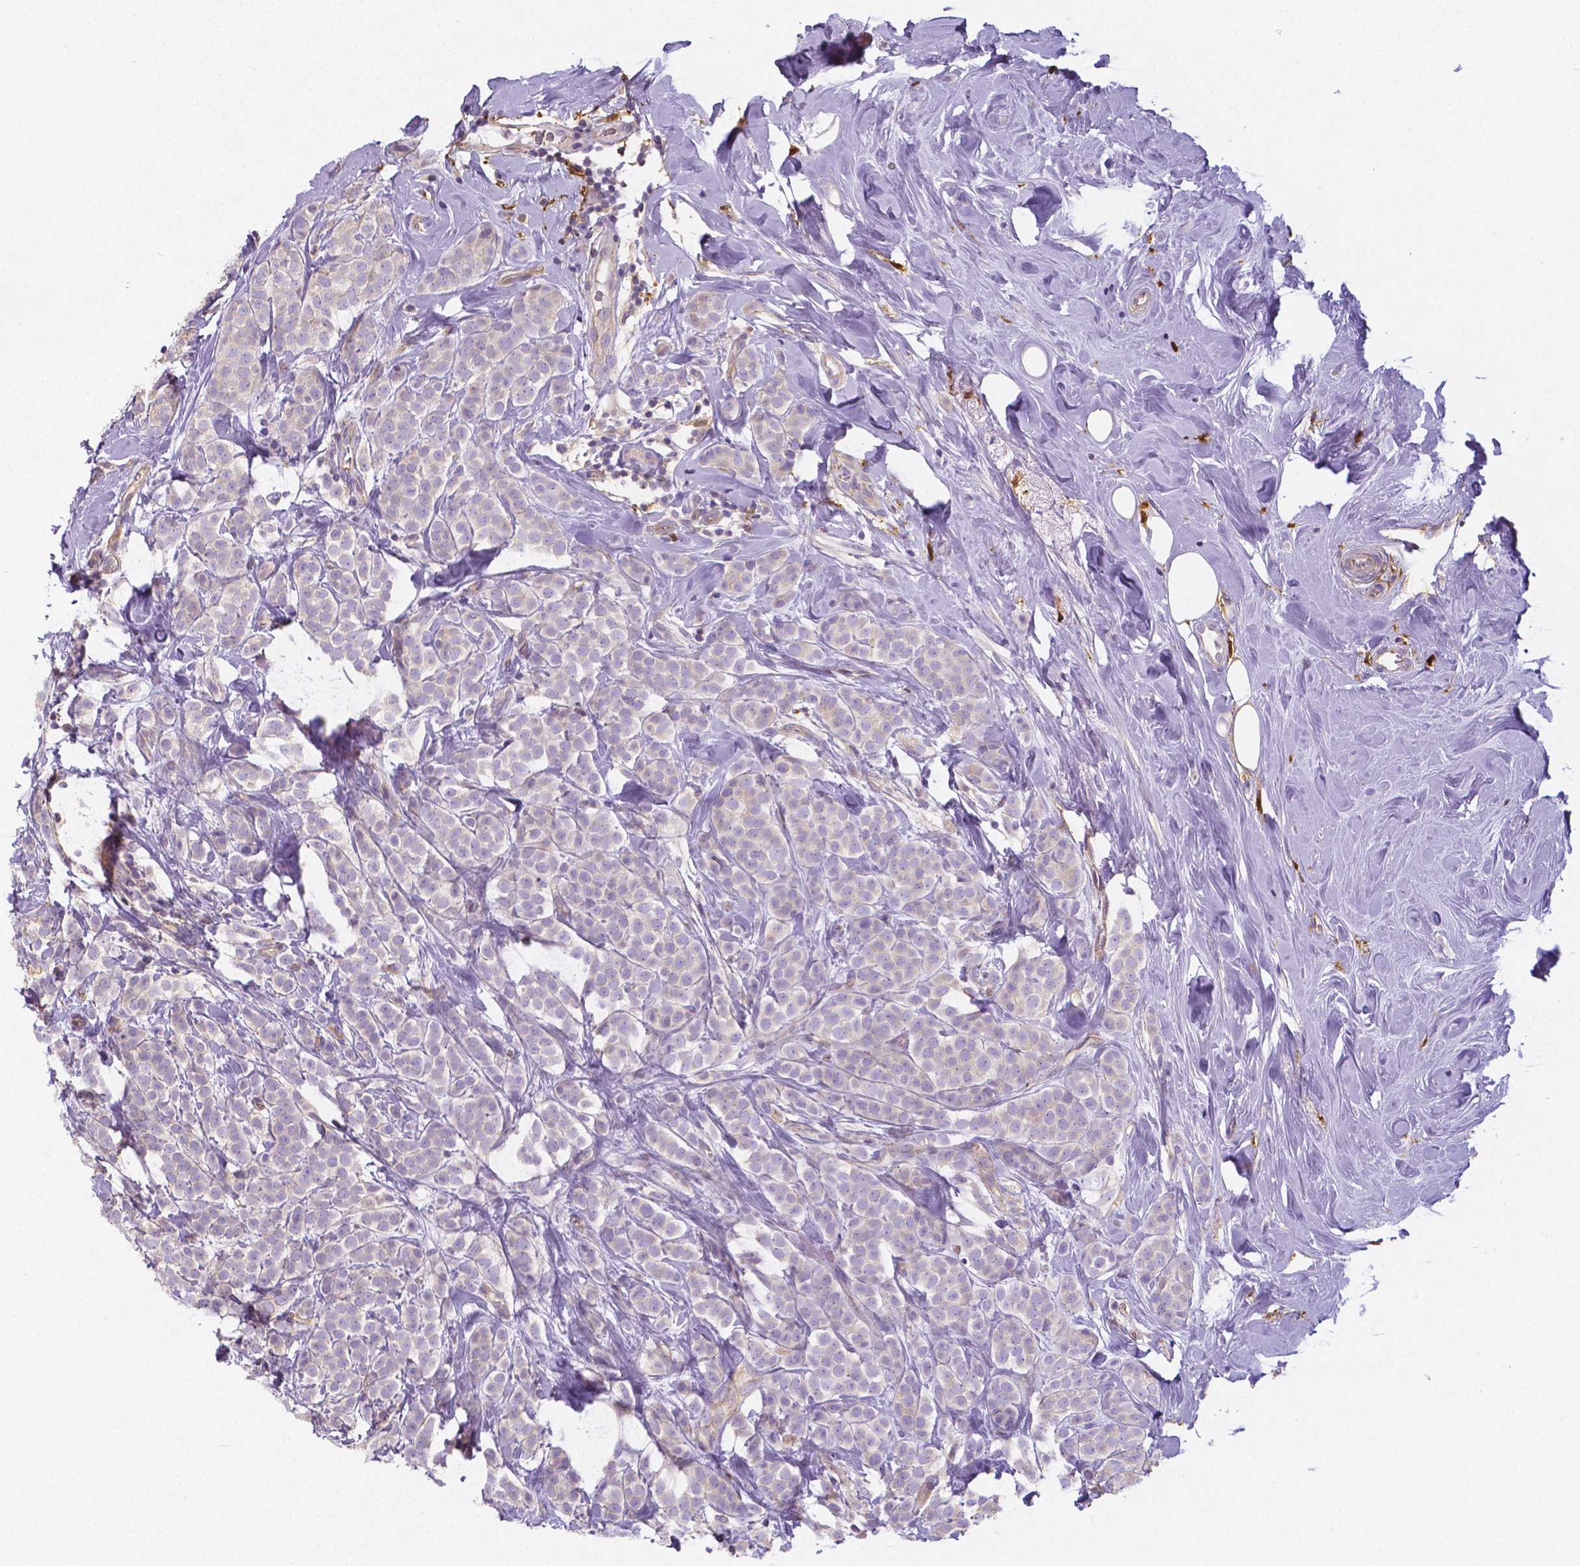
{"staining": {"intensity": "negative", "quantity": "none", "location": "none"}, "tissue": "breast cancer", "cell_type": "Tumor cells", "image_type": "cancer", "snomed": [{"axis": "morphology", "description": "Lobular carcinoma"}, {"axis": "topography", "description": "Breast"}], "caption": "Breast cancer was stained to show a protein in brown. There is no significant positivity in tumor cells. The staining is performed using DAB (3,3'-diaminobenzidine) brown chromogen with nuclei counter-stained in using hematoxylin.", "gene": "CRMP1", "patient": {"sex": "female", "age": 49}}